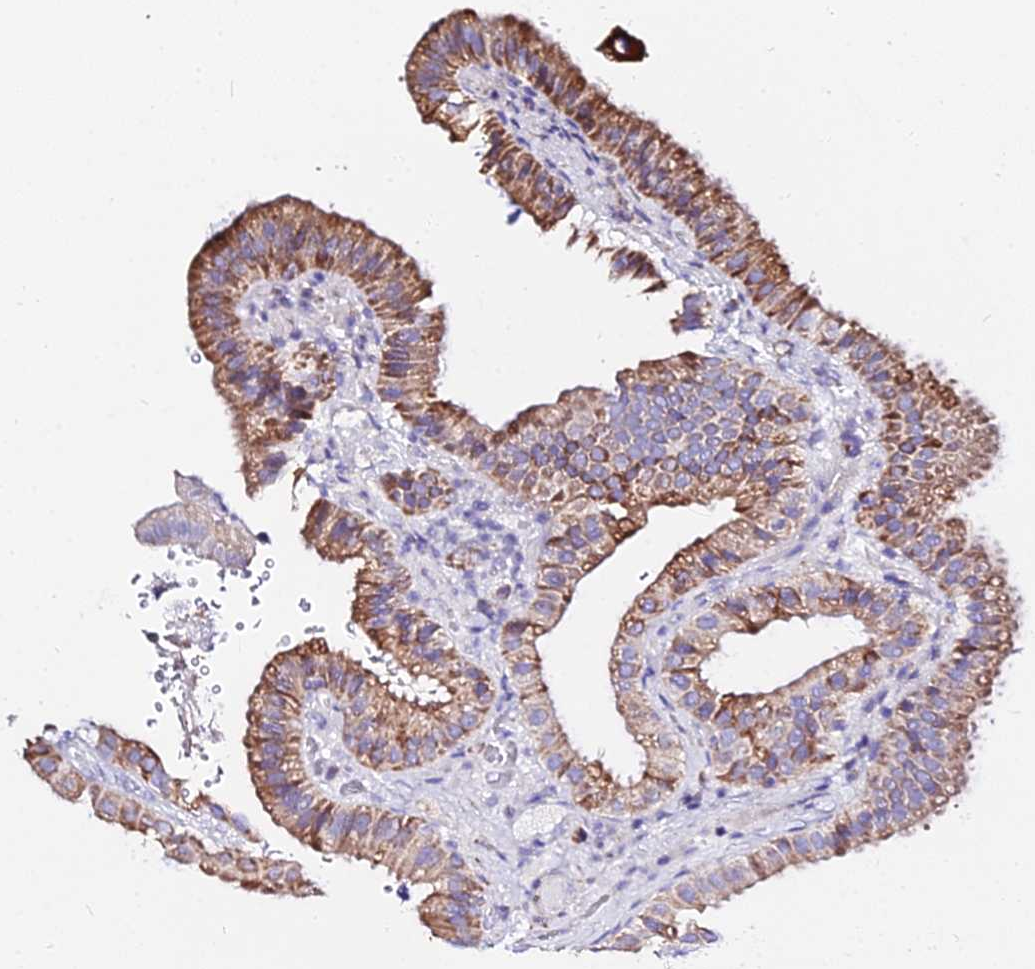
{"staining": {"intensity": "moderate", "quantity": ">75%", "location": "cytoplasmic/membranous"}, "tissue": "gallbladder", "cell_type": "Glandular cells", "image_type": "normal", "snomed": [{"axis": "morphology", "description": "Normal tissue, NOS"}, {"axis": "topography", "description": "Gallbladder"}], "caption": "A brown stain shows moderate cytoplasmic/membranous positivity of a protein in glandular cells of normal human gallbladder.", "gene": "ZNF573", "patient": {"sex": "female", "age": 61}}